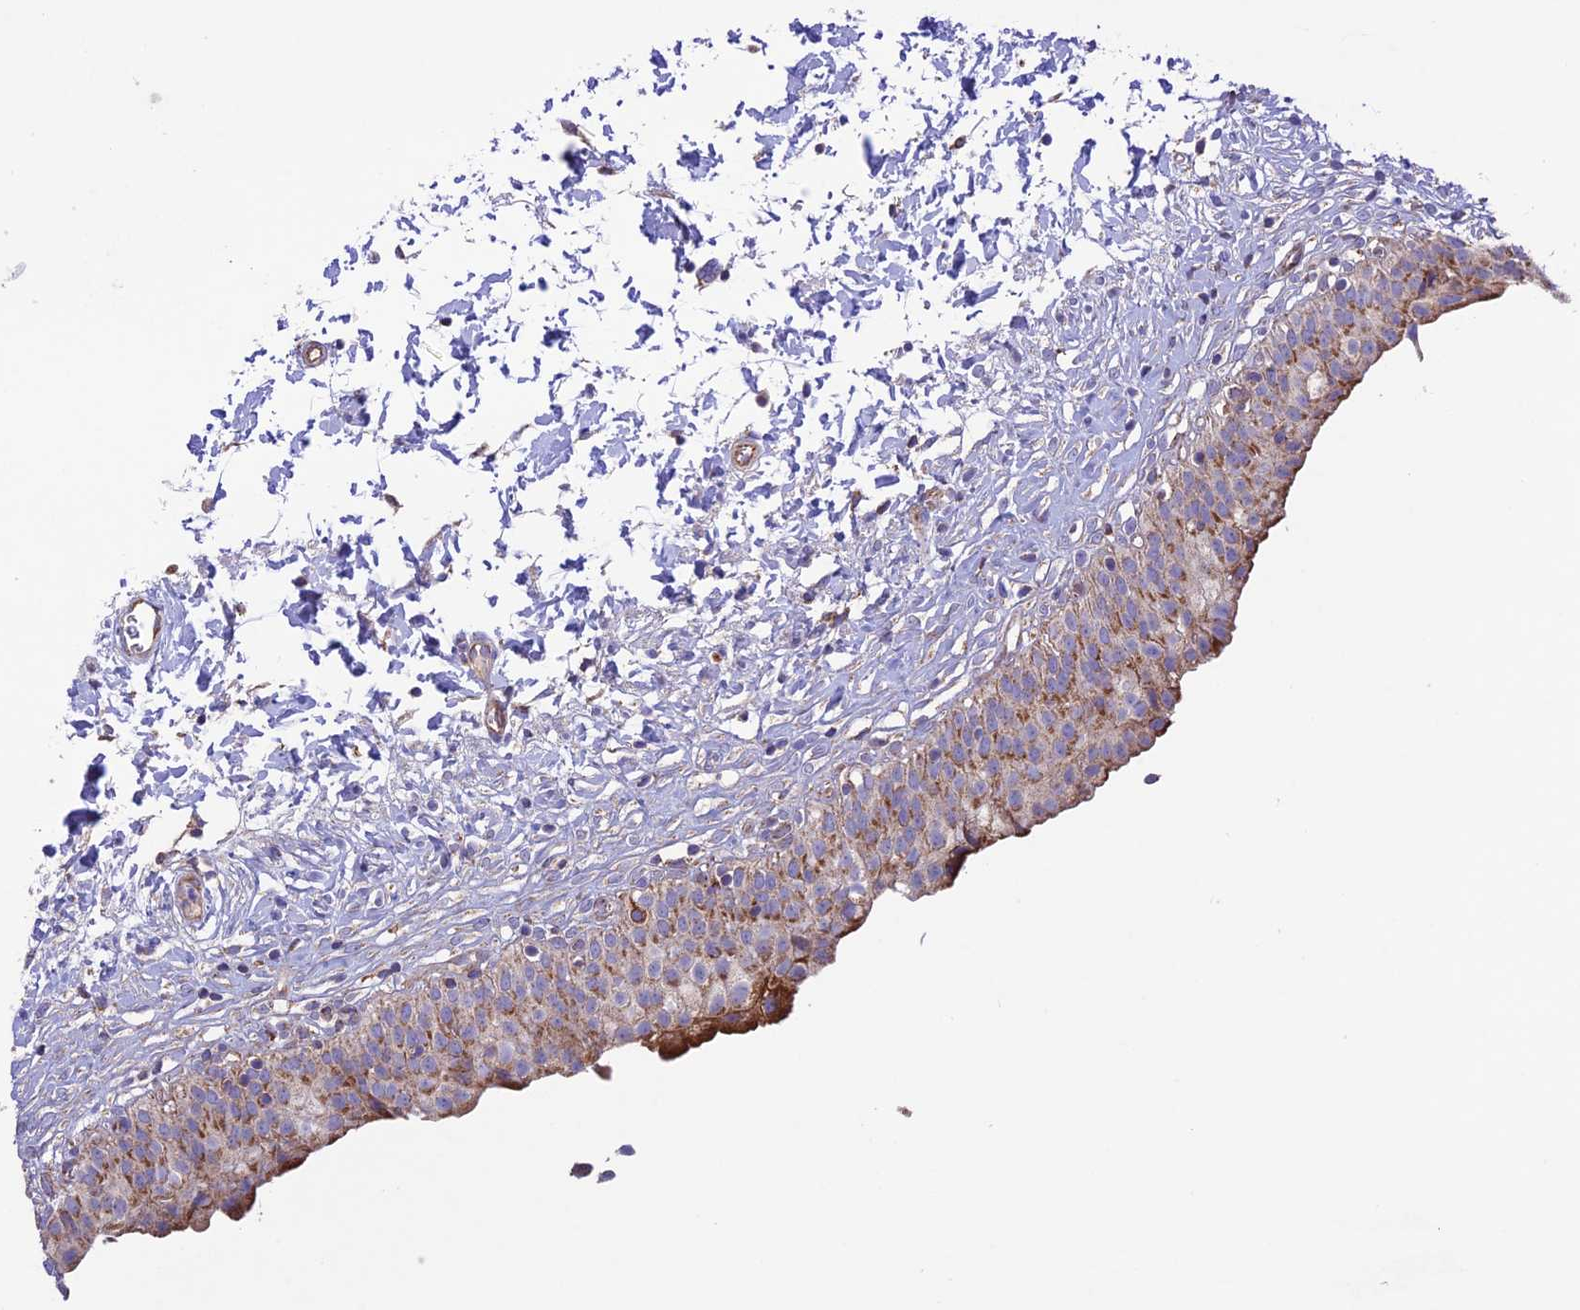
{"staining": {"intensity": "moderate", "quantity": "25%-75%", "location": "cytoplasmic/membranous"}, "tissue": "urinary bladder", "cell_type": "Urothelial cells", "image_type": "normal", "snomed": [{"axis": "morphology", "description": "Normal tissue, NOS"}, {"axis": "topography", "description": "Urinary bladder"}], "caption": "This micrograph demonstrates IHC staining of benign urinary bladder, with medium moderate cytoplasmic/membranous staining in about 25%-75% of urothelial cells.", "gene": "UAP1L1", "patient": {"sex": "male", "age": 55}}